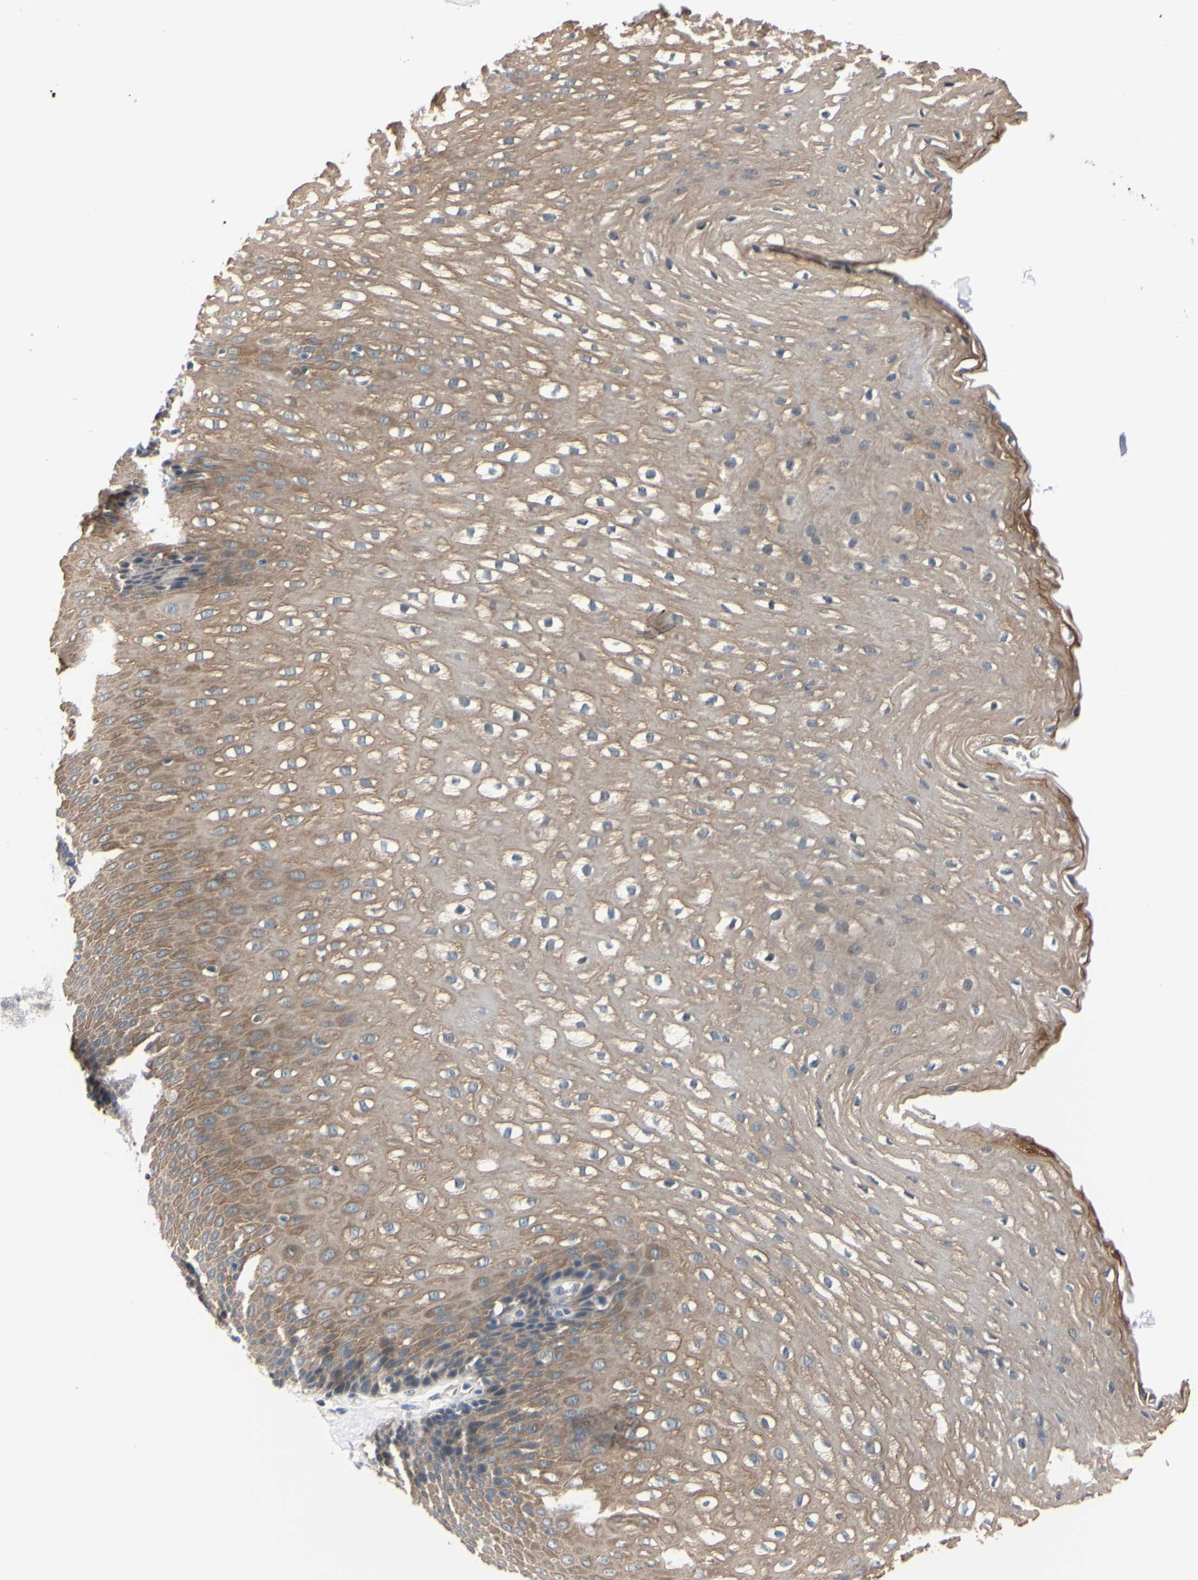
{"staining": {"intensity": "weak", "quantity": ">75%", "location": "cytoplasmic/membranous"}, "tissue": "esophagus", "cell_type": "Squamous epithelial cells", "image_type": "normal", "snomed": [{"axis": "morphology", "description": "Normal tissue, NOS"}, {"axis": "topography", "description": "Esophagus"}], "caption": "Esophagus stained with a brown dye reveals weak cytoplasmic/membranous positive positivity in approximately >75% of squamous epithelial cells.", "gene": "RARS1", "patient": {"sex": "male", "age": 48}}